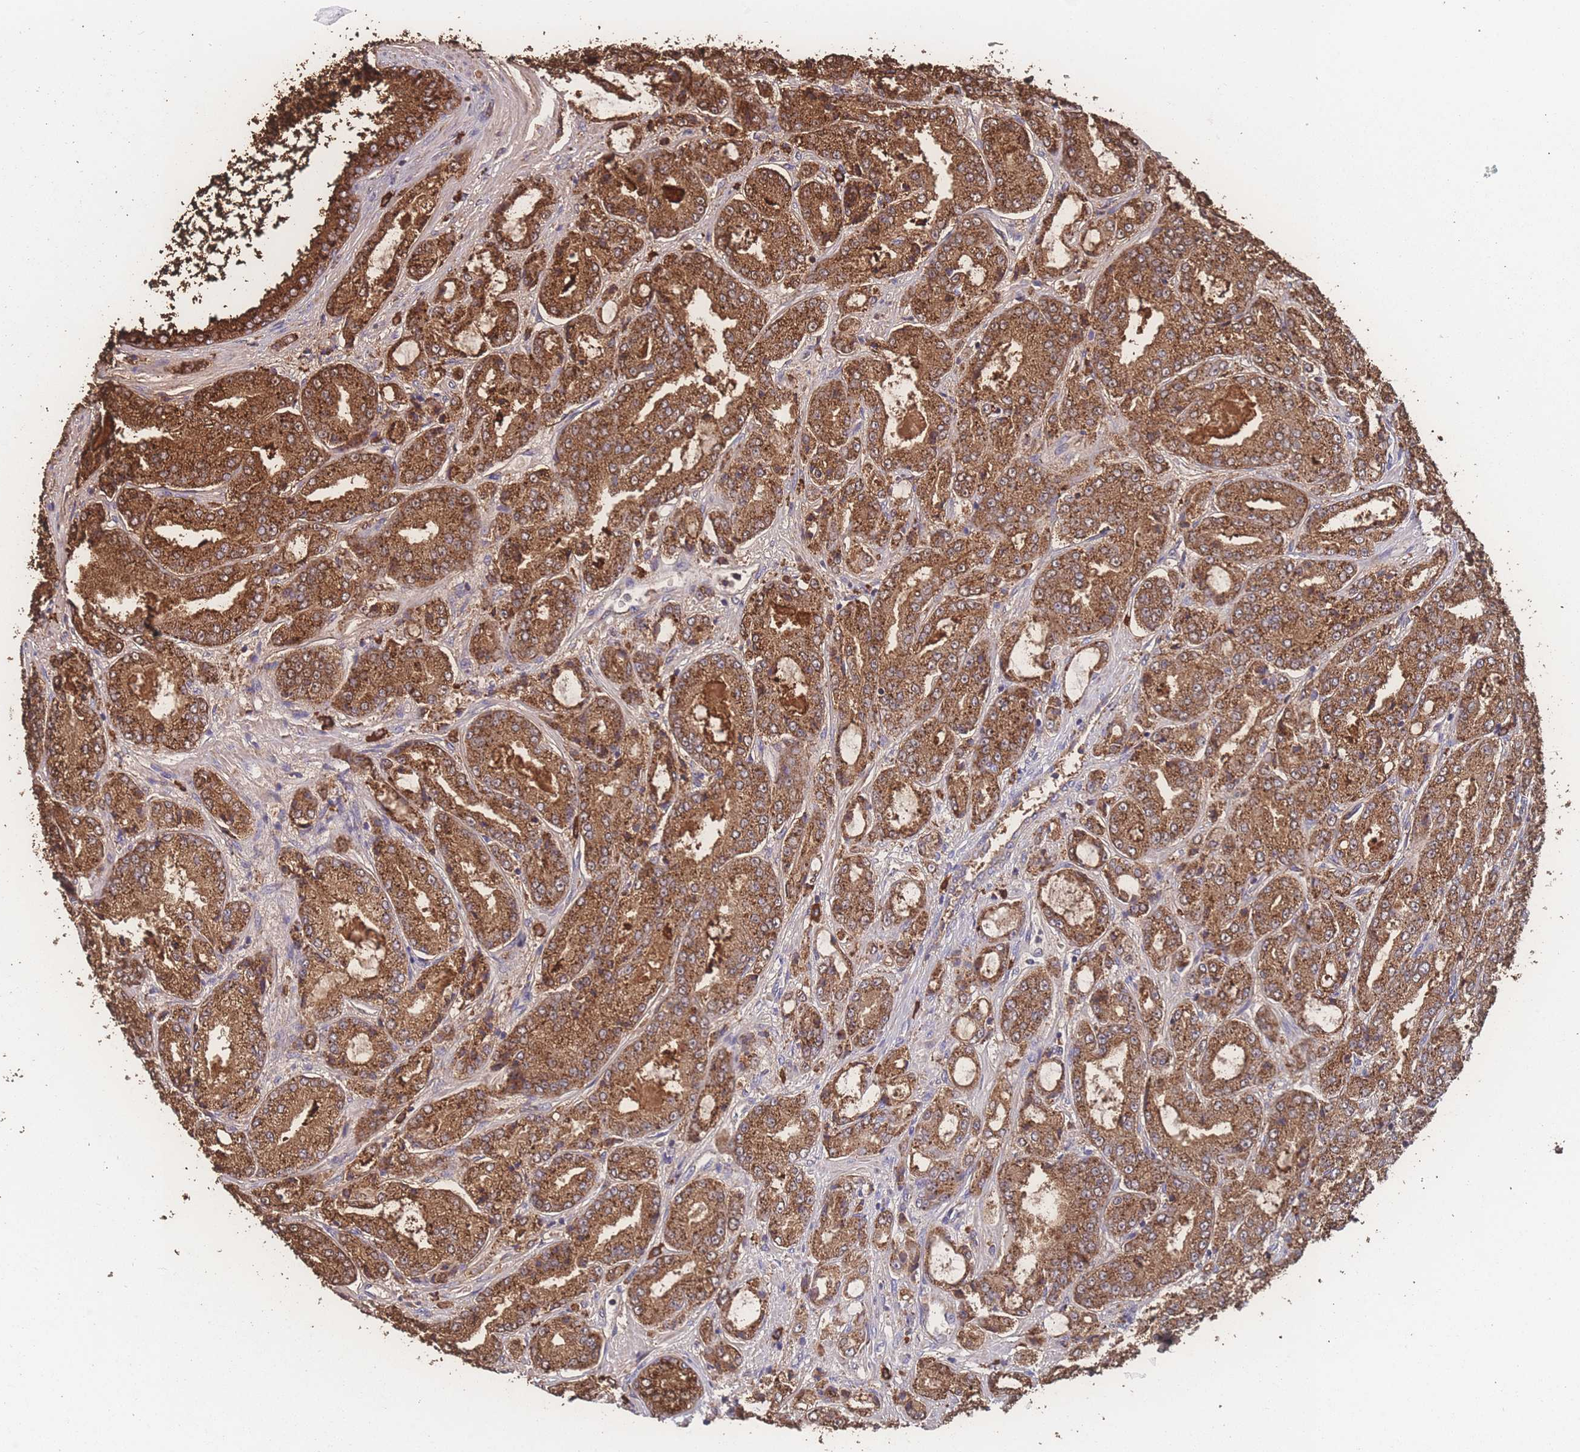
{"staining": {"intensity": "strong", "quantity": ">75%", "location": "cytoplasmic/membranous"}, "tissue": "prostate cancer", "cell_type": "Tumor cells", "image_type": "cancer", "snomed": [{"axis": "morphology", "description": "Adenocarcinoma, High grade"}, {"axis": "topography", "description": "Prostate"}], "caption": "Immunohistochemistry (IHC) of human high-grade adenocarcinoma (prostate) demonstrates high levels of strong cytoplasmic/membranous staining in about >75% of tumor cells.", "gene": "SGSM3", "patient": {"sex": "male", "age": 71}}